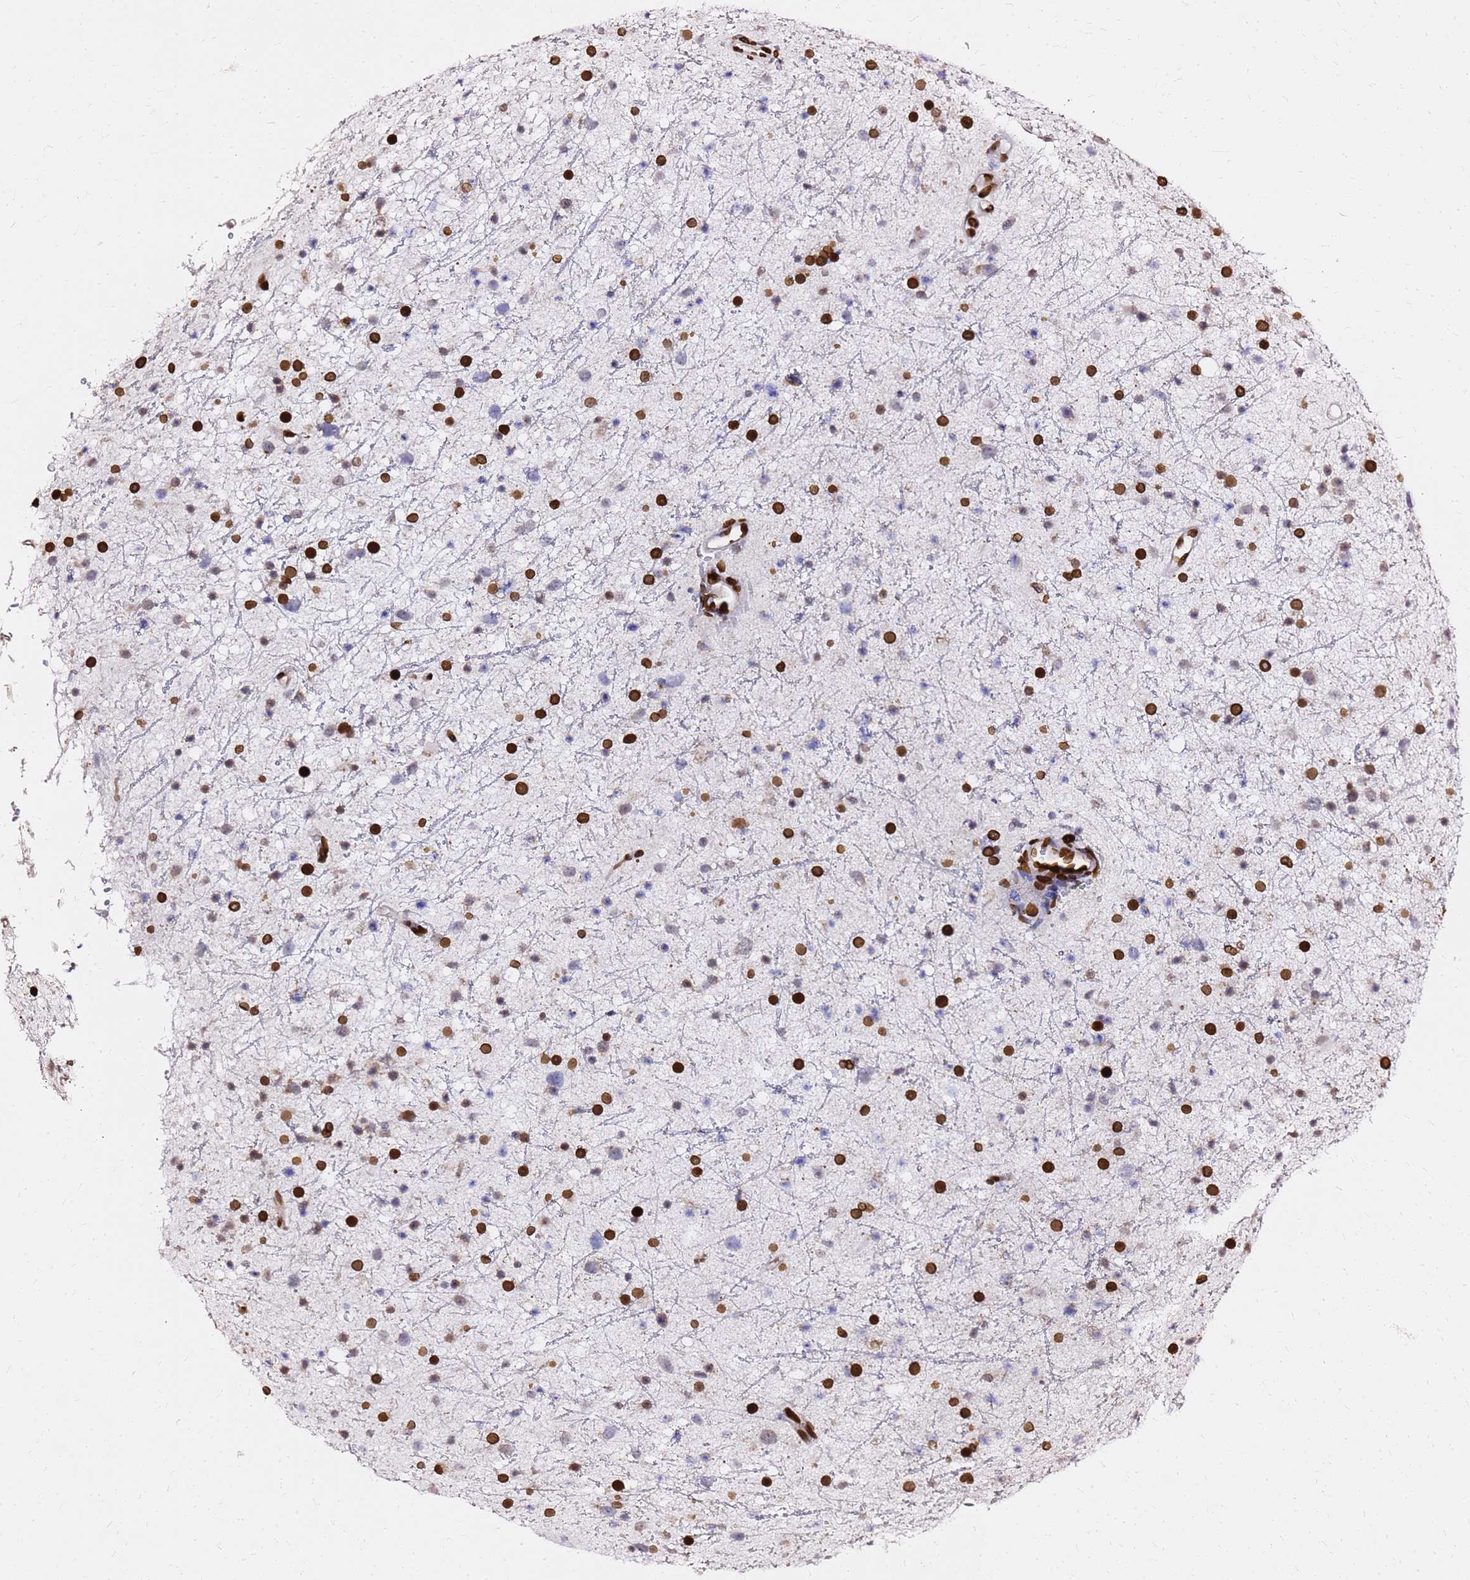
{"staining": {"intensity": "strong", "quantity": "25%-75%", "location": "cytoplasmic/membranous,nuclear"}, "tissue": "glioma", "cell_type": "Tumor cells", "image_type": "cancer", "snomed": [{"axis": "morphology", "description": "Glioma, malignant, Low grade"}, {"axis": "topography", "description": "Cerebral cortex"}], "caption": "The image exhibits immunohistochemical staining of malignant glioma (low-grade). There is strong cytoplasmic/membranous and nuclear staining is appreciated in approximately 25%-75% of tumor cells.", "gene": "C6orf141", "patient": {"sex": "female", "age": 39}}